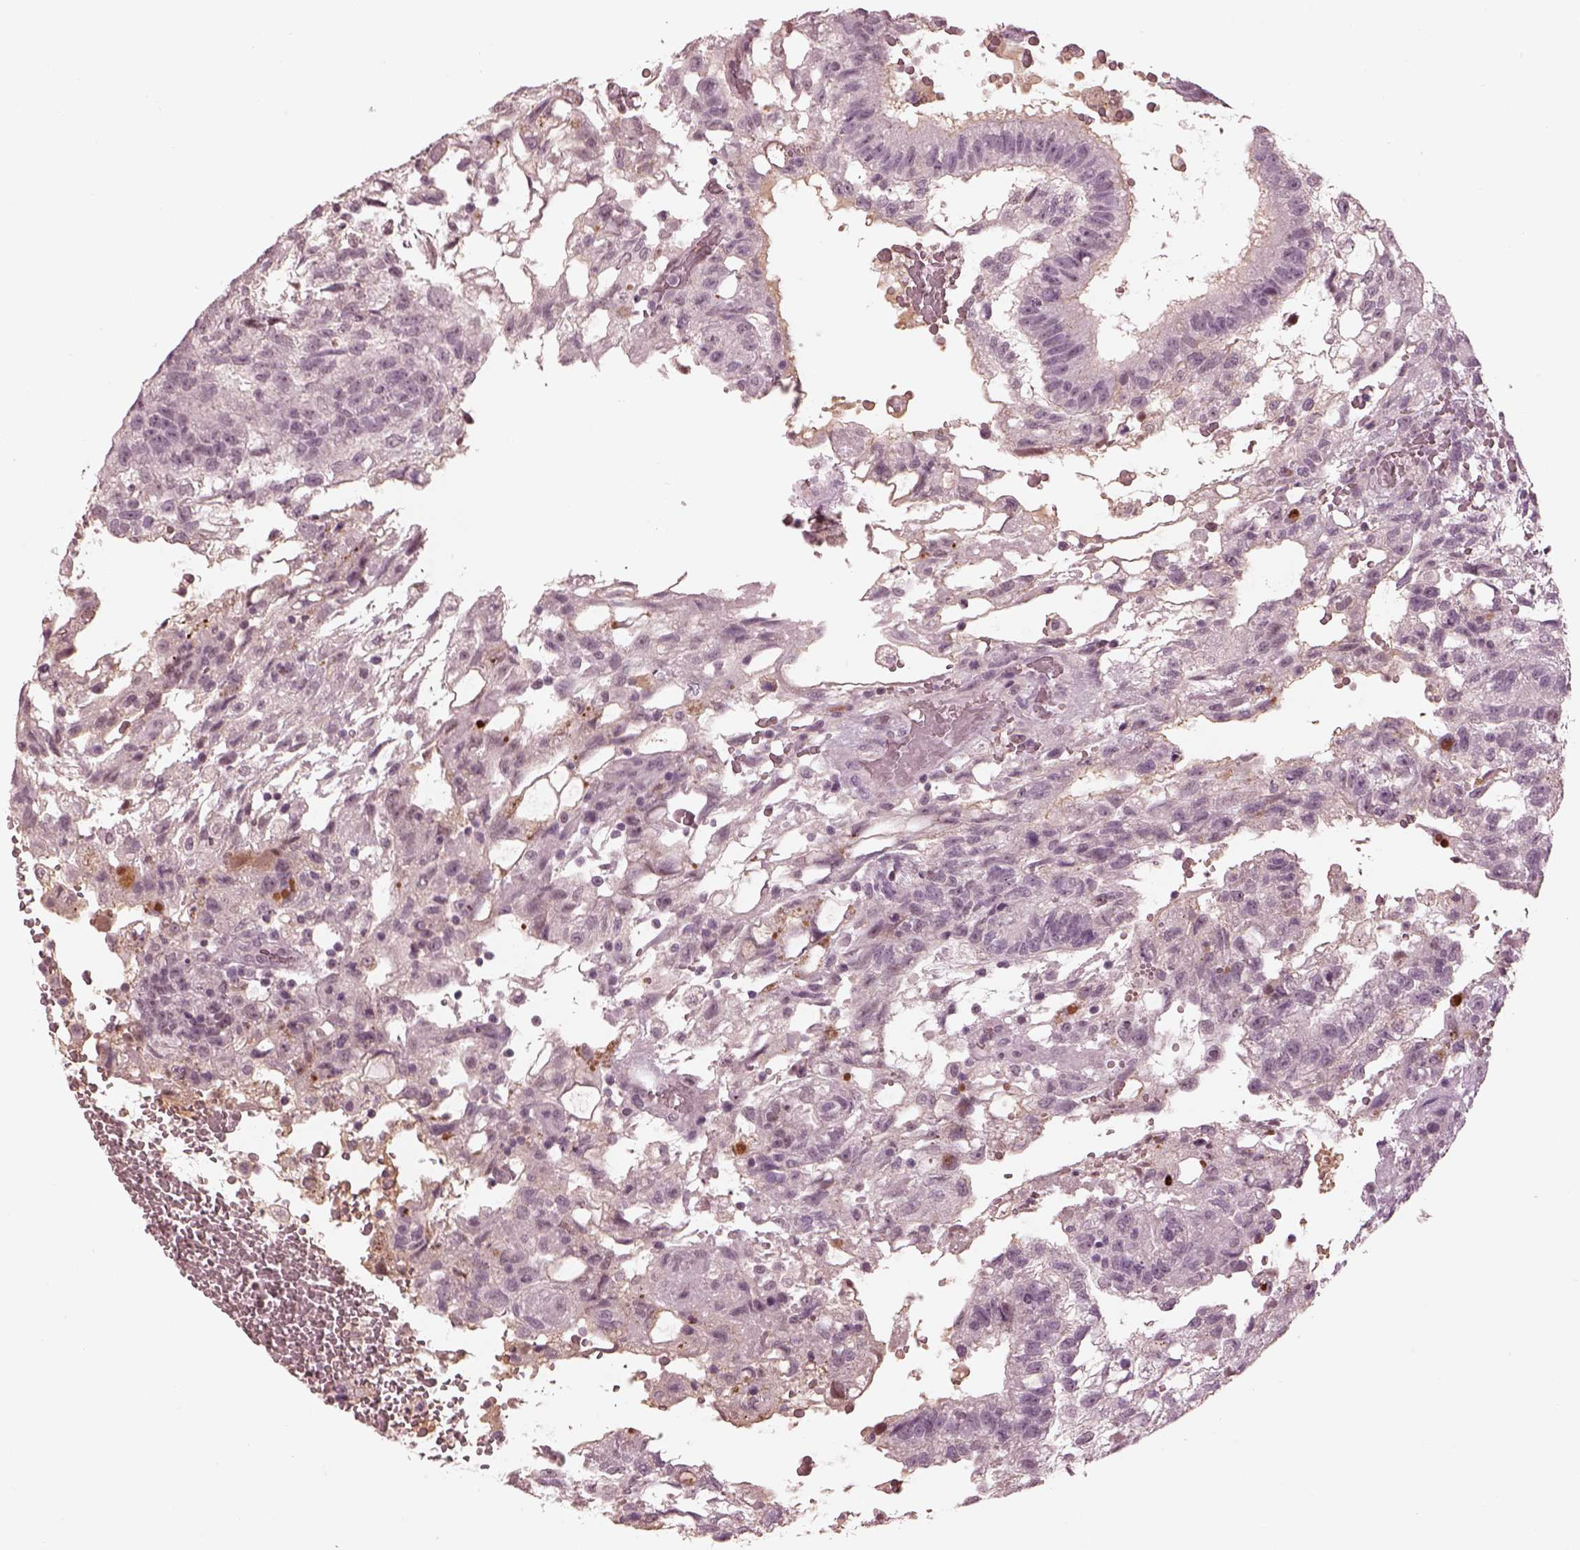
{"staining": {"intensity": "negative", "quantity": "none", "location": "none"}, "tissue": "testis cancer", "cell_type": "Tumor cells", "image_type": "cancer", "snomed": [{"axis": "morphology", "description": "Carcinoma, Embryonal, NOS"}, {"axis": "topography", "description": "Testis"}], "caption": "Micrograph shows no protein positivity in tumor cells of testis embryonal carcinoma tissue. (DAB IHC visualized using brightfield microscopy, high magnification).", "gene": "KCNA2", "patient": {"sex": "male", "age": 32}}